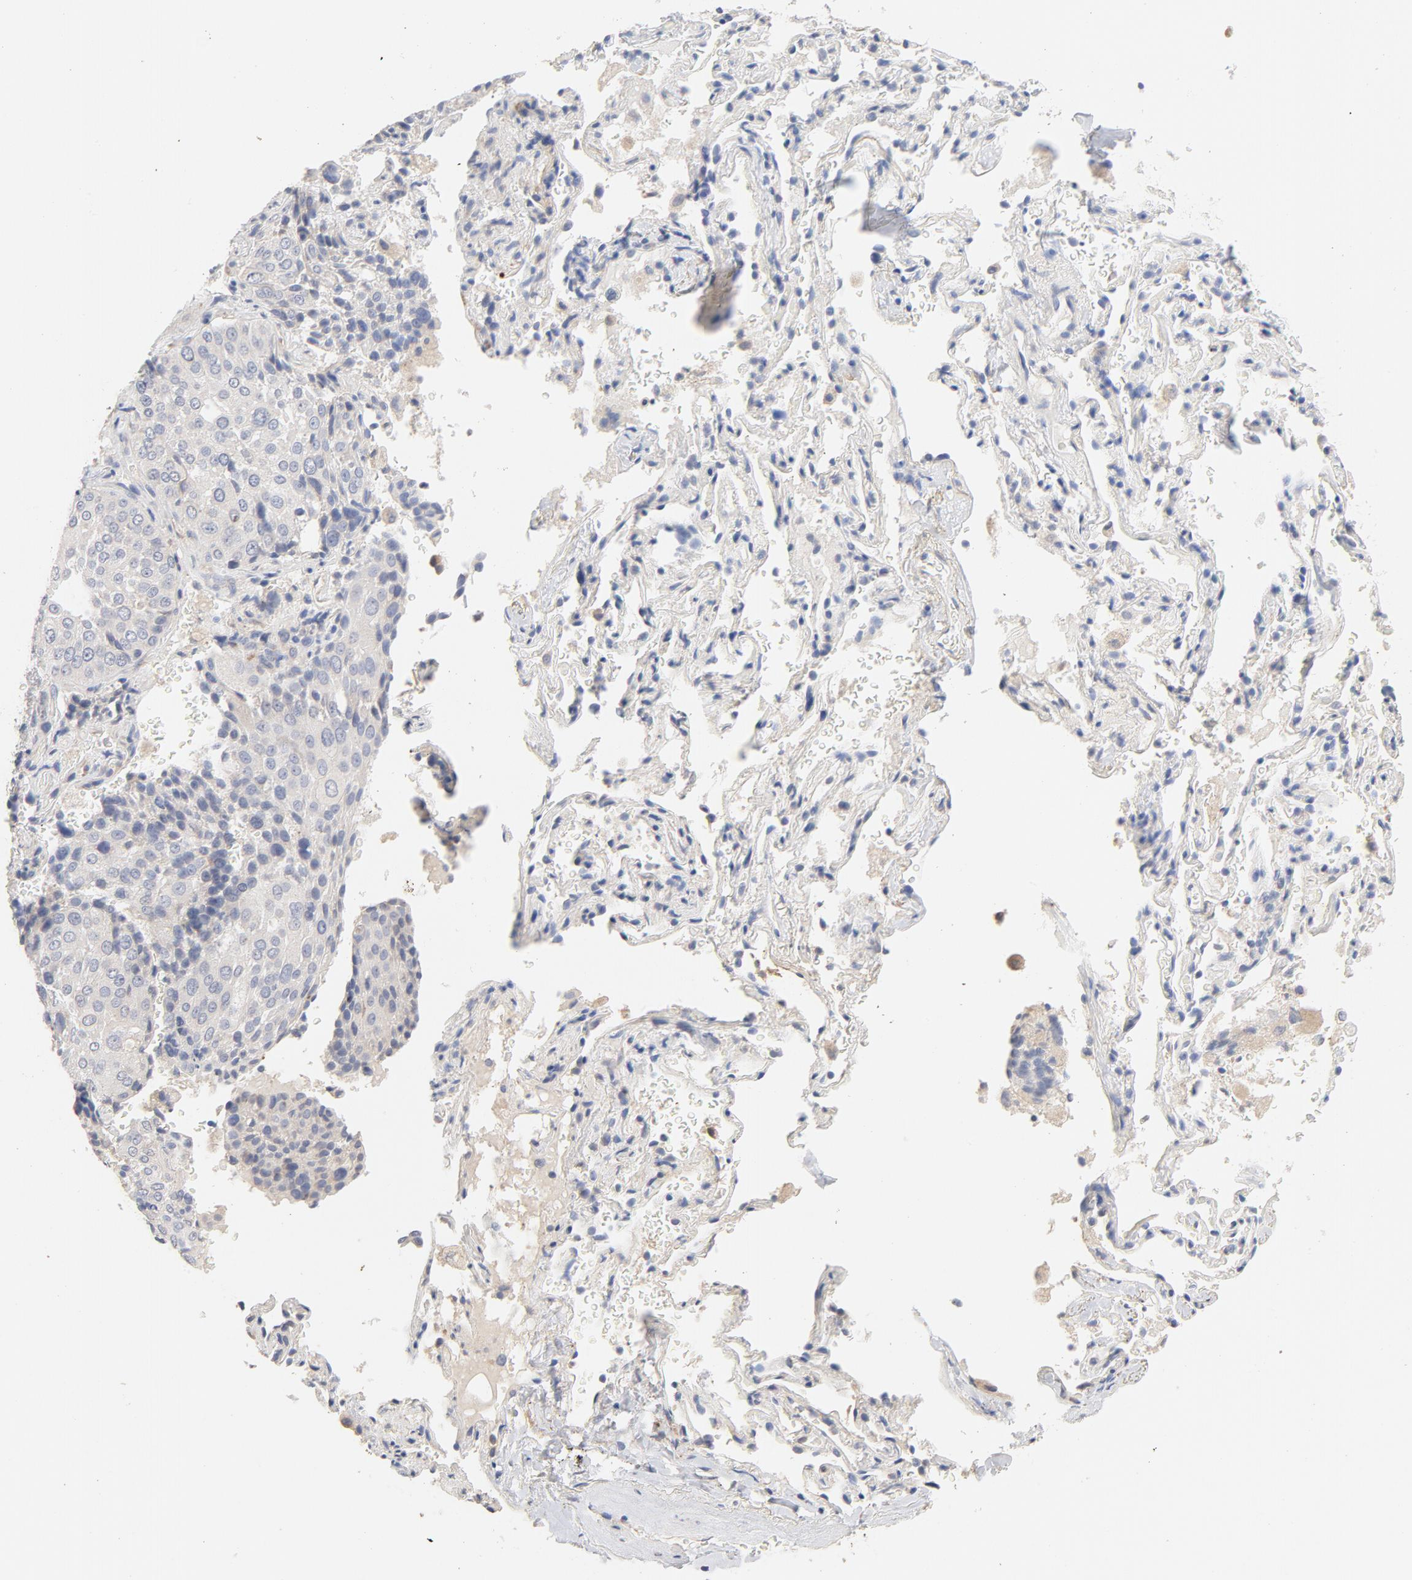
{"staining": {"intensity": "negative", "quantity": "none", "location": "none"}, "tissue": "lung cancer", "cell_type": "Tumor cells", "image_type": "cancer", "snomed": [{"axis": "morphology", "description": "Squamous cell carcinoma, NOS"}, {"axis": "topography", "description": "Lung"}], "caption": "There is no significant expression in tumor cells of squamous cell carcinoma (lung).", "gene": "TLR4", "patient": {"sex": "male", "age": 54}}